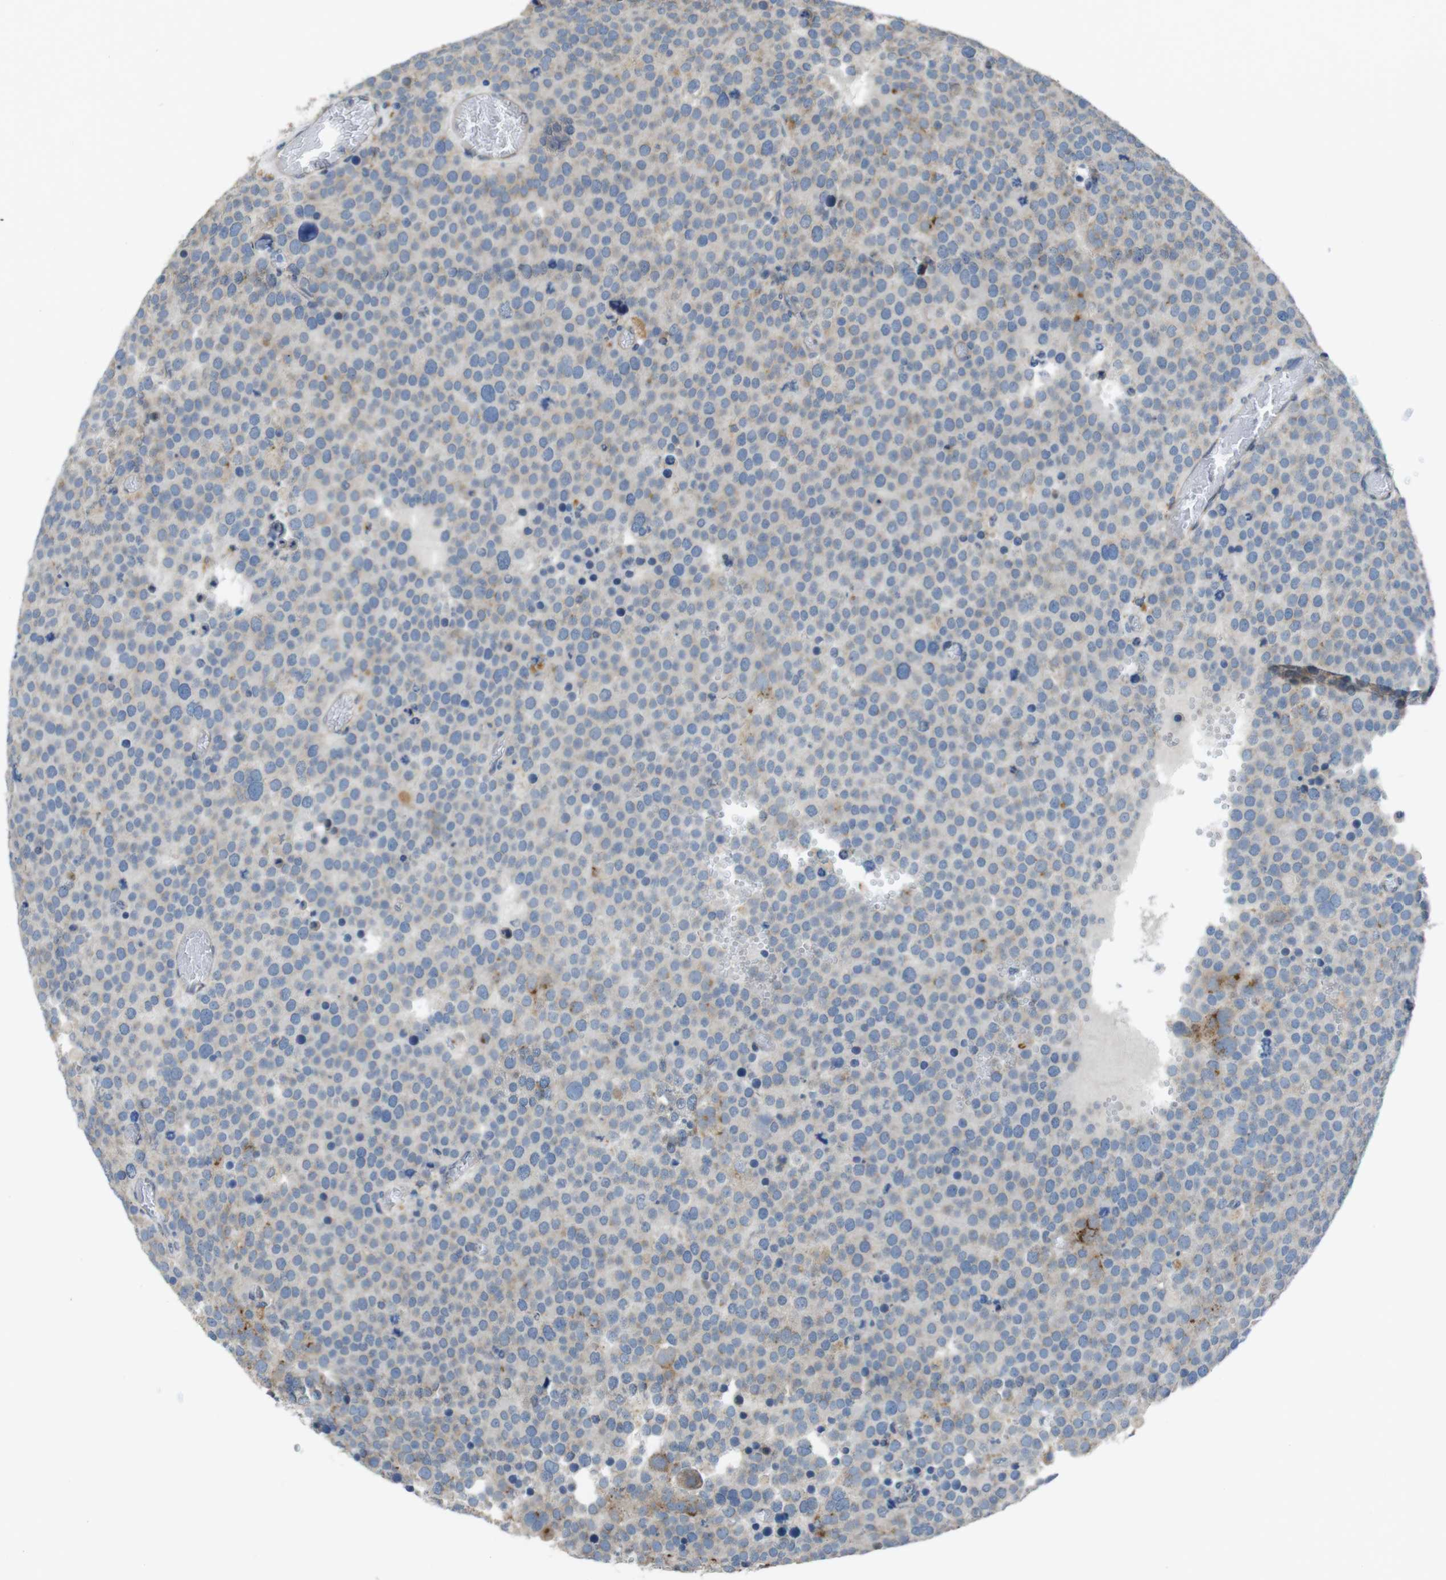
{"staining": {"intensity": "weak", "quantity": "25%-75%", "location": "cytoplasmic/membranous"}, "tissue": "testis cancer", "cell_type": "Tumor cells", "image_type": "cancer", "snomed": [{"axis": "morphology", "description": "Normal tissue, NOS"}, {"axis": "morphology", "description": "Seminoma, NOS"}, {"axis": "topography", "description": "Testis"}], "caption": "Immunohistochemistry (IHC) staining of testis cancer, which exhibits low levels of weak cytoplasmic/membranous expression in approximately 25%-75% of tumor cells indicating weak cytoplasmic/membranous protein positivity. The staining was performed using DAB (brown) for protein detection and nuclei were counterstained in hematoxylin (blue).", "gene": "RAB6A", "patient": {"sex": "male", "age": 71}}